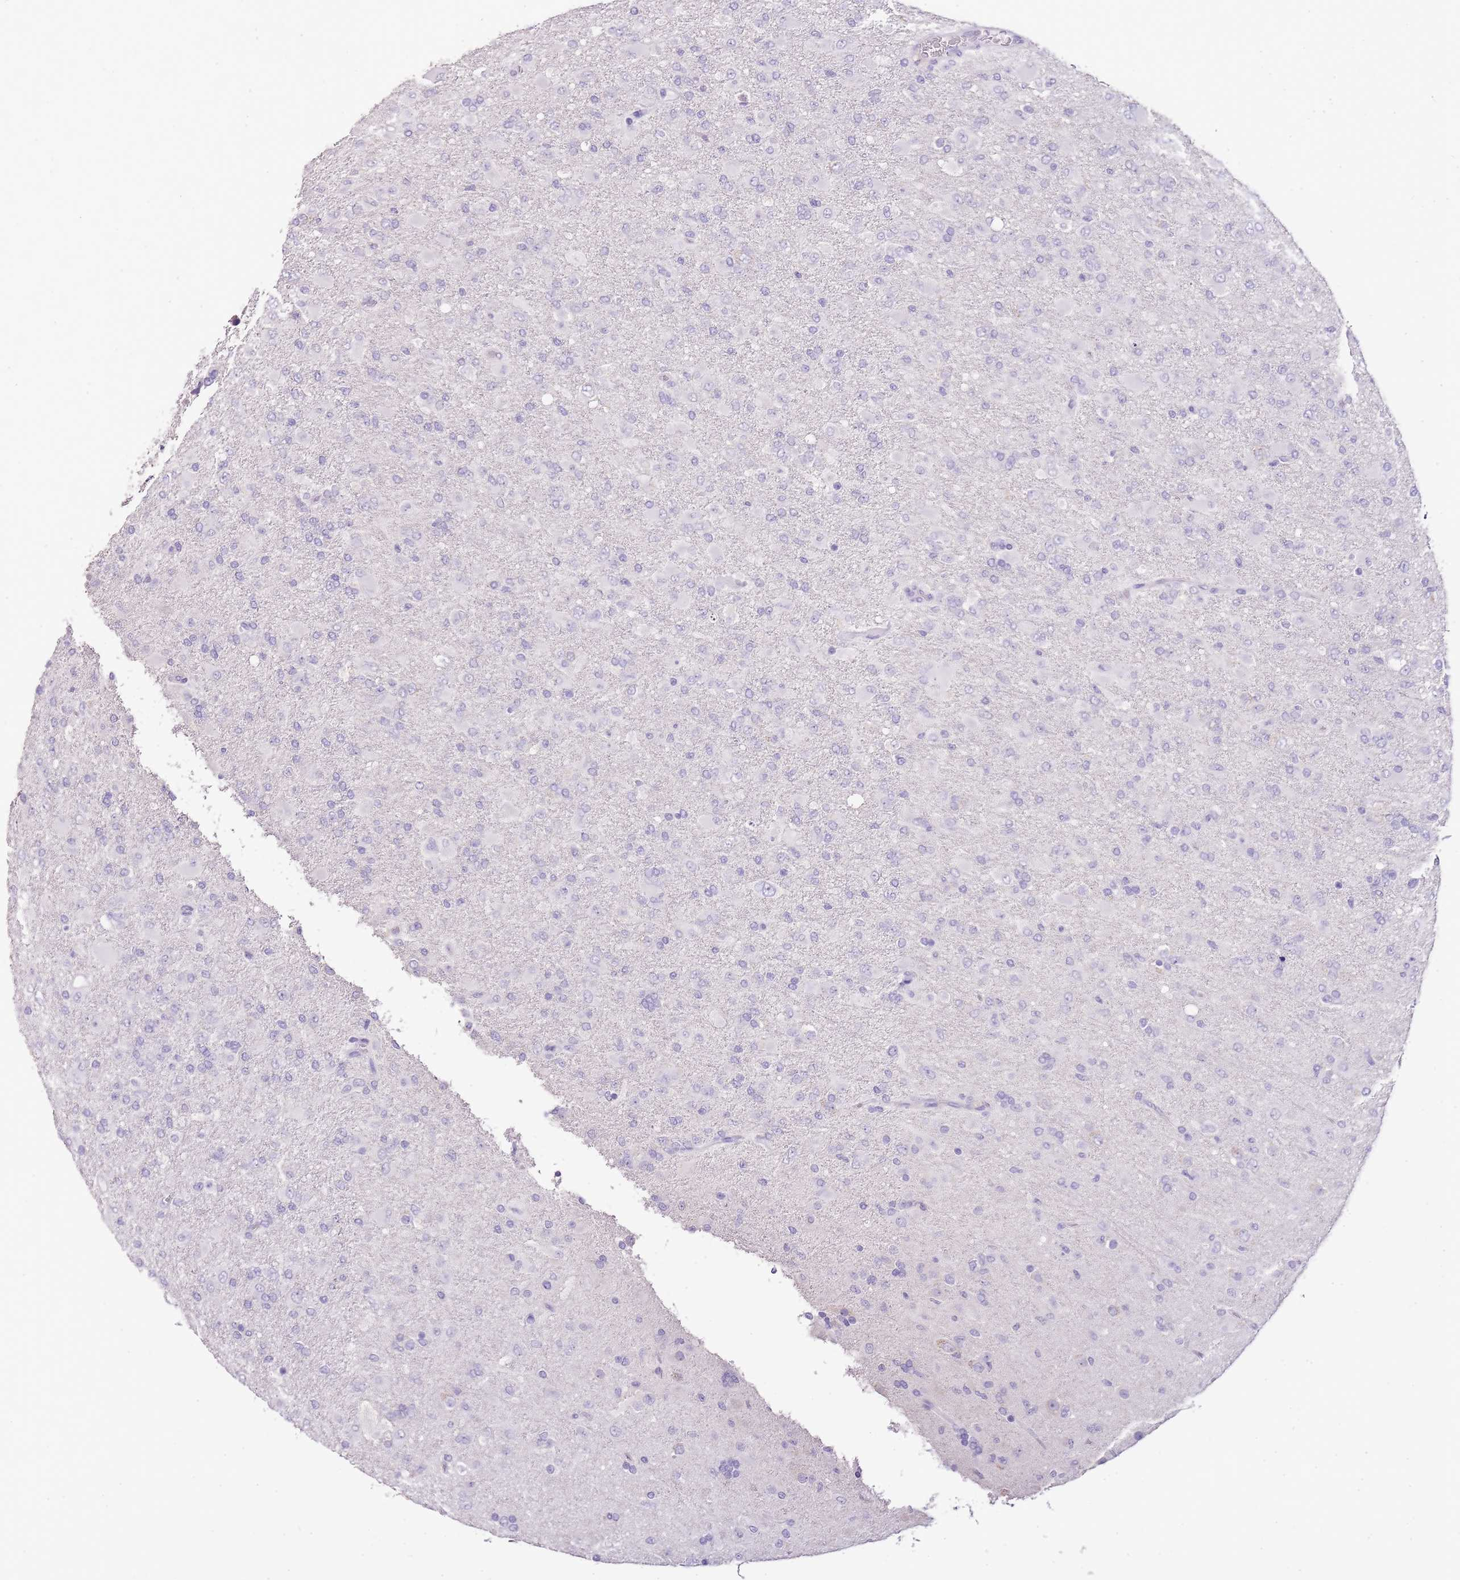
{"staining": {"intensity": "negative", "quantity": "none", "location": "none"}, "tissue": "glioma", "cell_type": "Tumor cells", "image_type": "cancer", "snomed": [{"axis": "morphology", "description": "Glioma, malignant, Low grade"}, {"axis": "topography", "description": "Brain"}], "caption": "Tumor cells show no significant protein expression in malignant glioma (low-grade).", "gene": "ZBP1", "patient": {"sex": "male", "age": 65}}